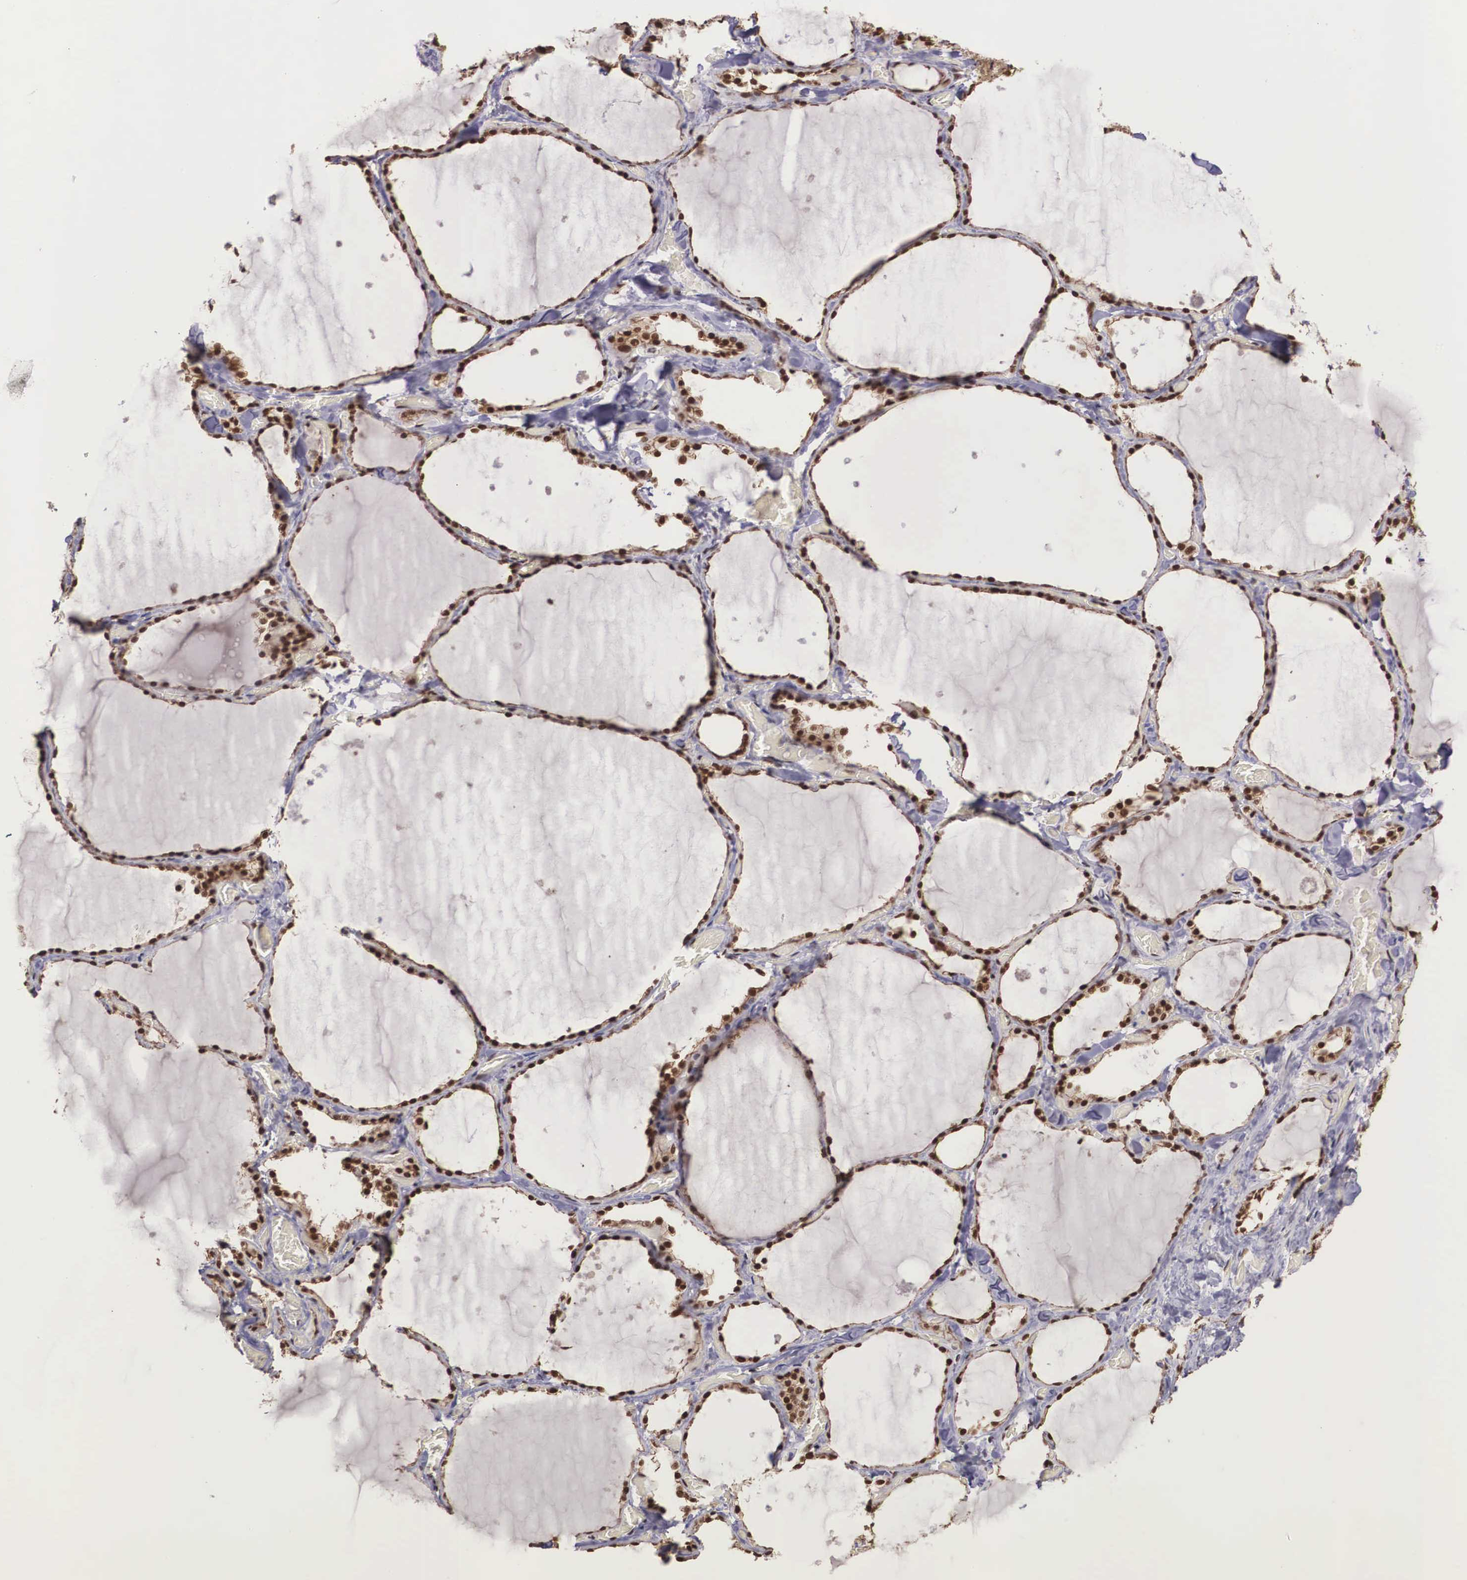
{"staining": {"intensity": "strong", "quantity": ">75%", "location": "cytoplasmic/membranous,nuclear"}, "tissue": "thyroid gland", "cell_type": "Glandular cells", "image_type": "normal", "snomed": [{"axis": "morphology", "description": "Normal tissue, NOS"}, {"axis": "topography", "description": "Thyroid gland"}], "caption": "Immunohistochemistry of normal human thyroid gland exhibits high levels of strong cytoplasmic/membranous,nuclear positivity in about >75% of glandular cells. Using DAB (3,3'-diaminobenzidine) (brown) and hematoxylin (blue) stains, captured at high magnification using brightfield microscopy.", "gene": "POLR2F", "patient": {"sex": "male", "age": 34}}